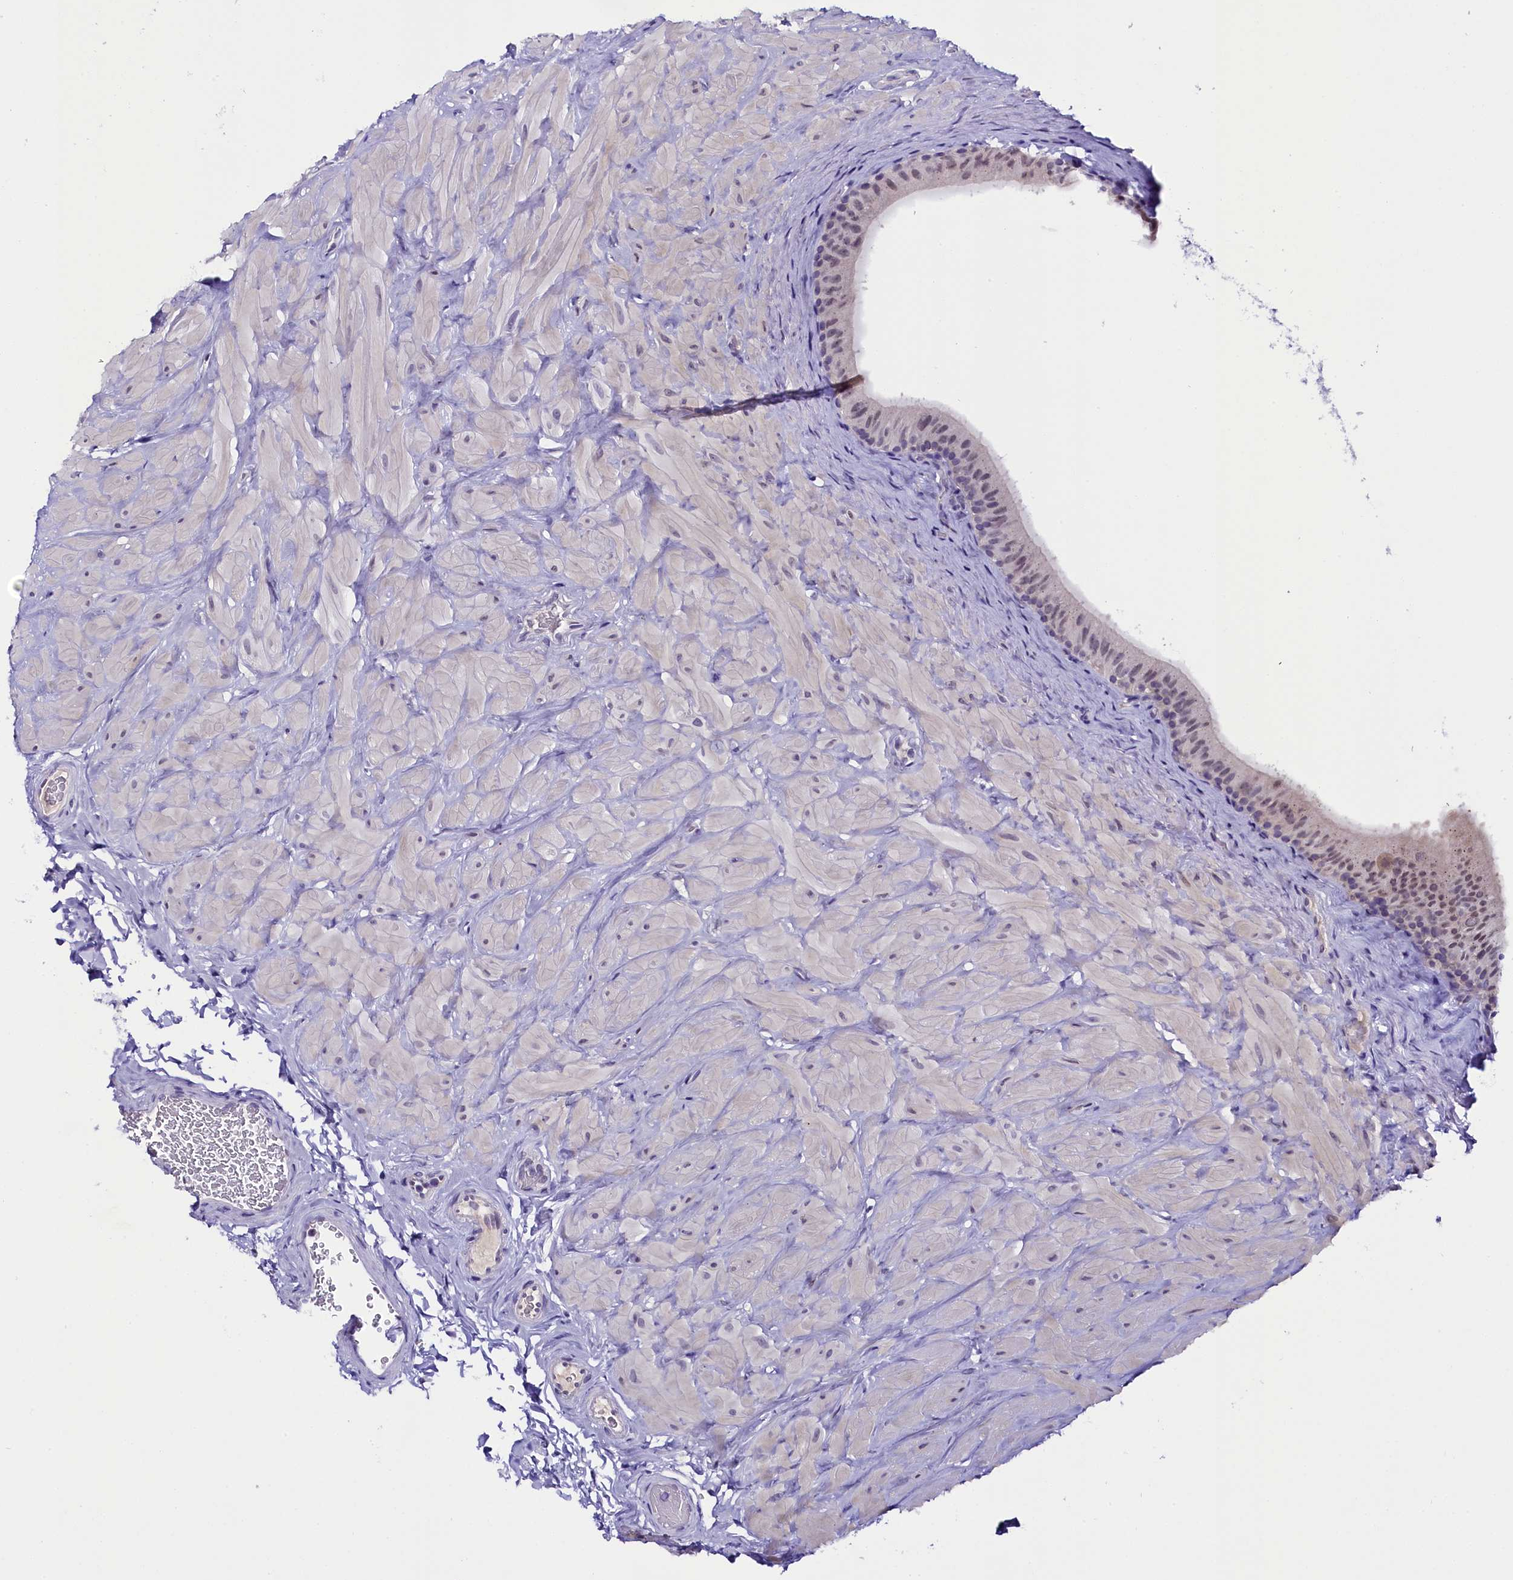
{"staining": {"intensity": "weak", "quantity": "<25%", "location": "nuclear"}, "tissue": "epididymis", "cell_type": "Glandular cells", "image_type": "normal", "snomed": [{"axis": "morphology", "description": "Normal tissue, NOS"}, {"axis": "topography", "description": "Soft tissue"}, {"axis": "topography", "description": "Vascular tissue"}, {"axis": "topography", "description": "Epididymis"}], "caption": "Photomicrograph shows no significant protein staining in glandular cells of normal epididymis.", "gene": "IQCN", "patient": {"sex": "male", "age": 49}}